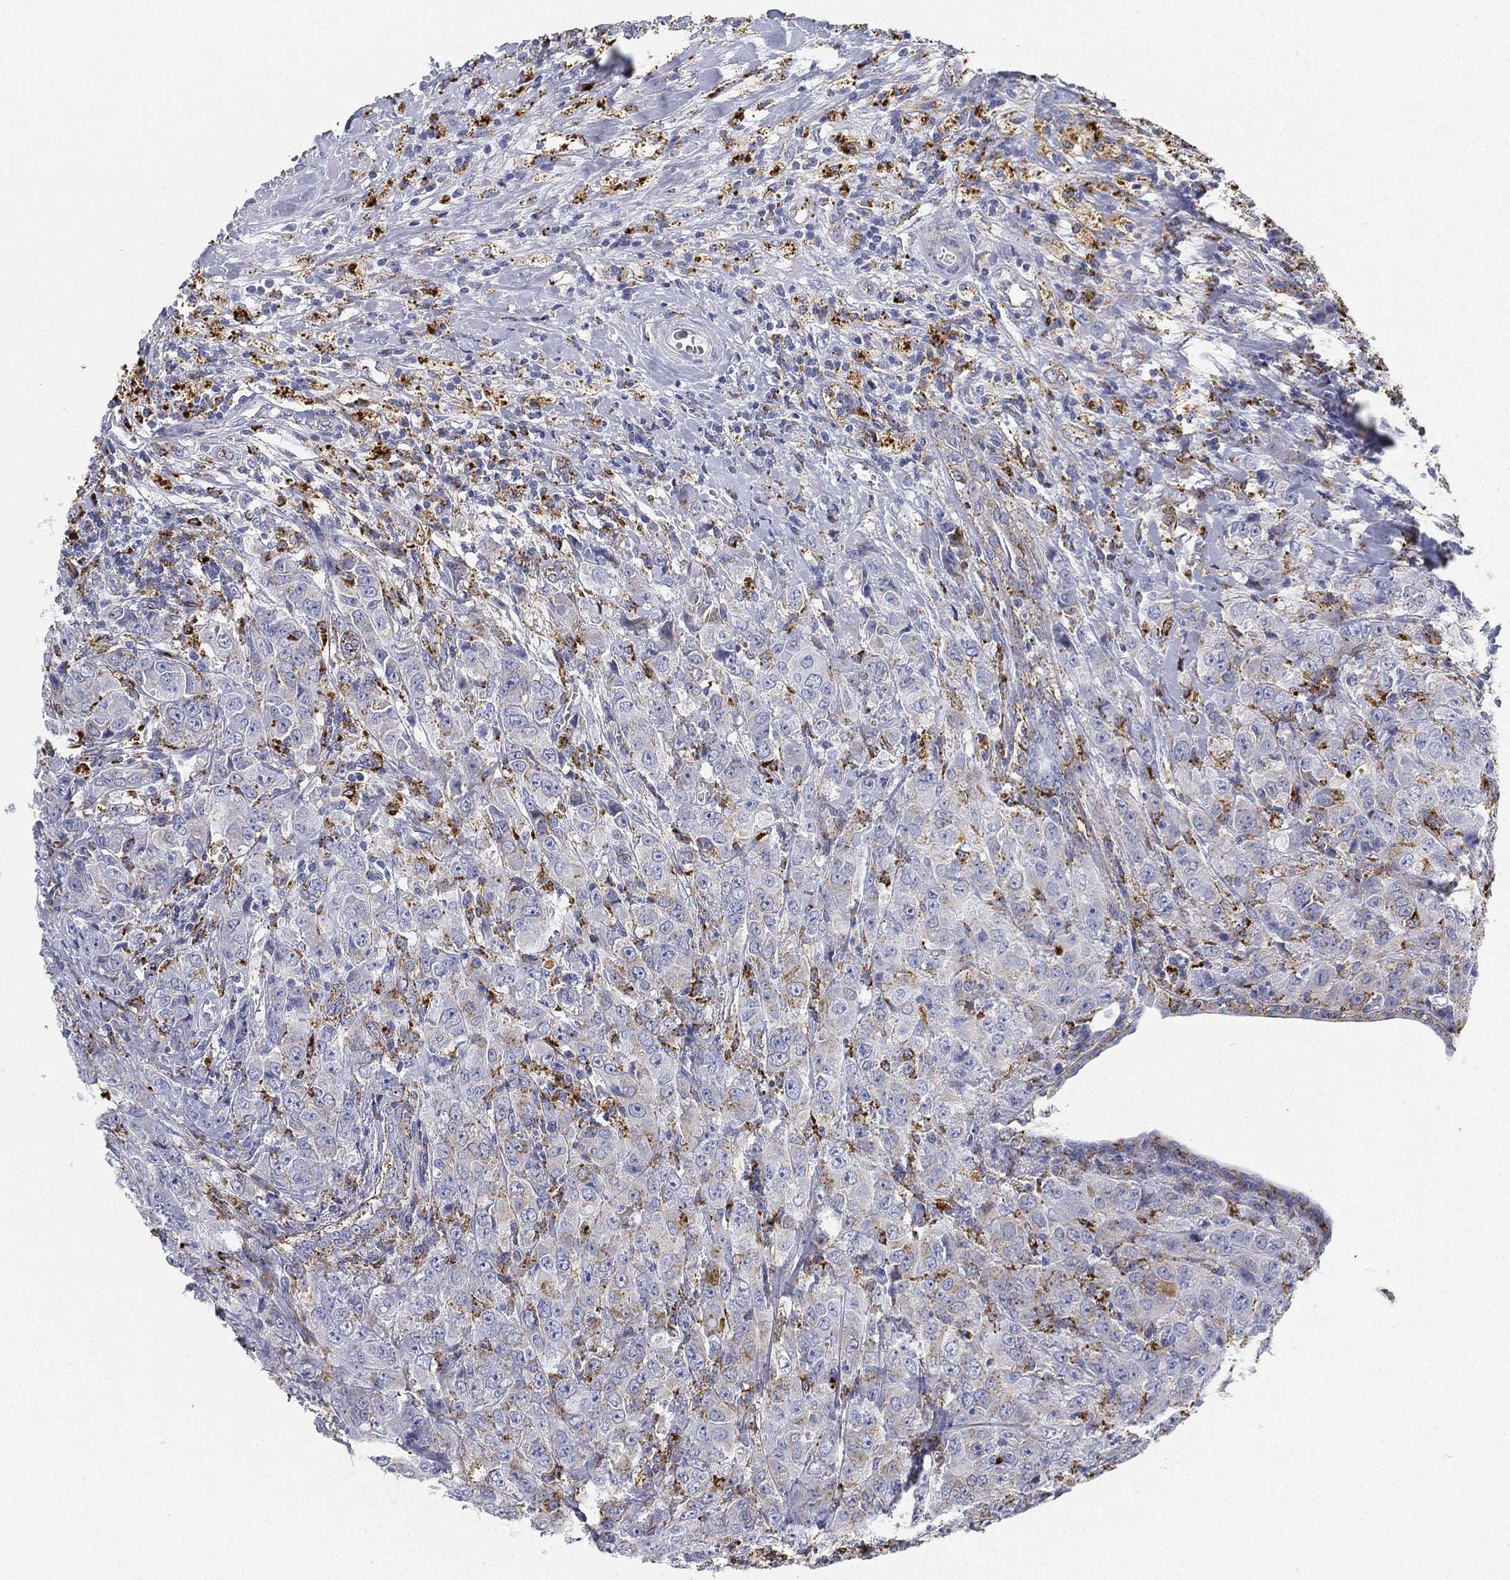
{"staining": {"intensity": "moderate", "quantity": "<25%", "location": "cytoplasmic/membranous"}, "tissue": "breast cancer", "cell_type": "Tumor cells", "image_type": "cancer", "snomed": [{"axis": "morphology", "description": "Duct carcinoma"}, {"axis": "topography", "description": "Breast"}], "caption": "Brown immunohistochemical staining in breast cancer exhibits moderate cytoplasmic/membranous expression in approximately <25% of tumor cells.", "gene": "NPC2", "patient": {"sex": "female", "age": 43}}